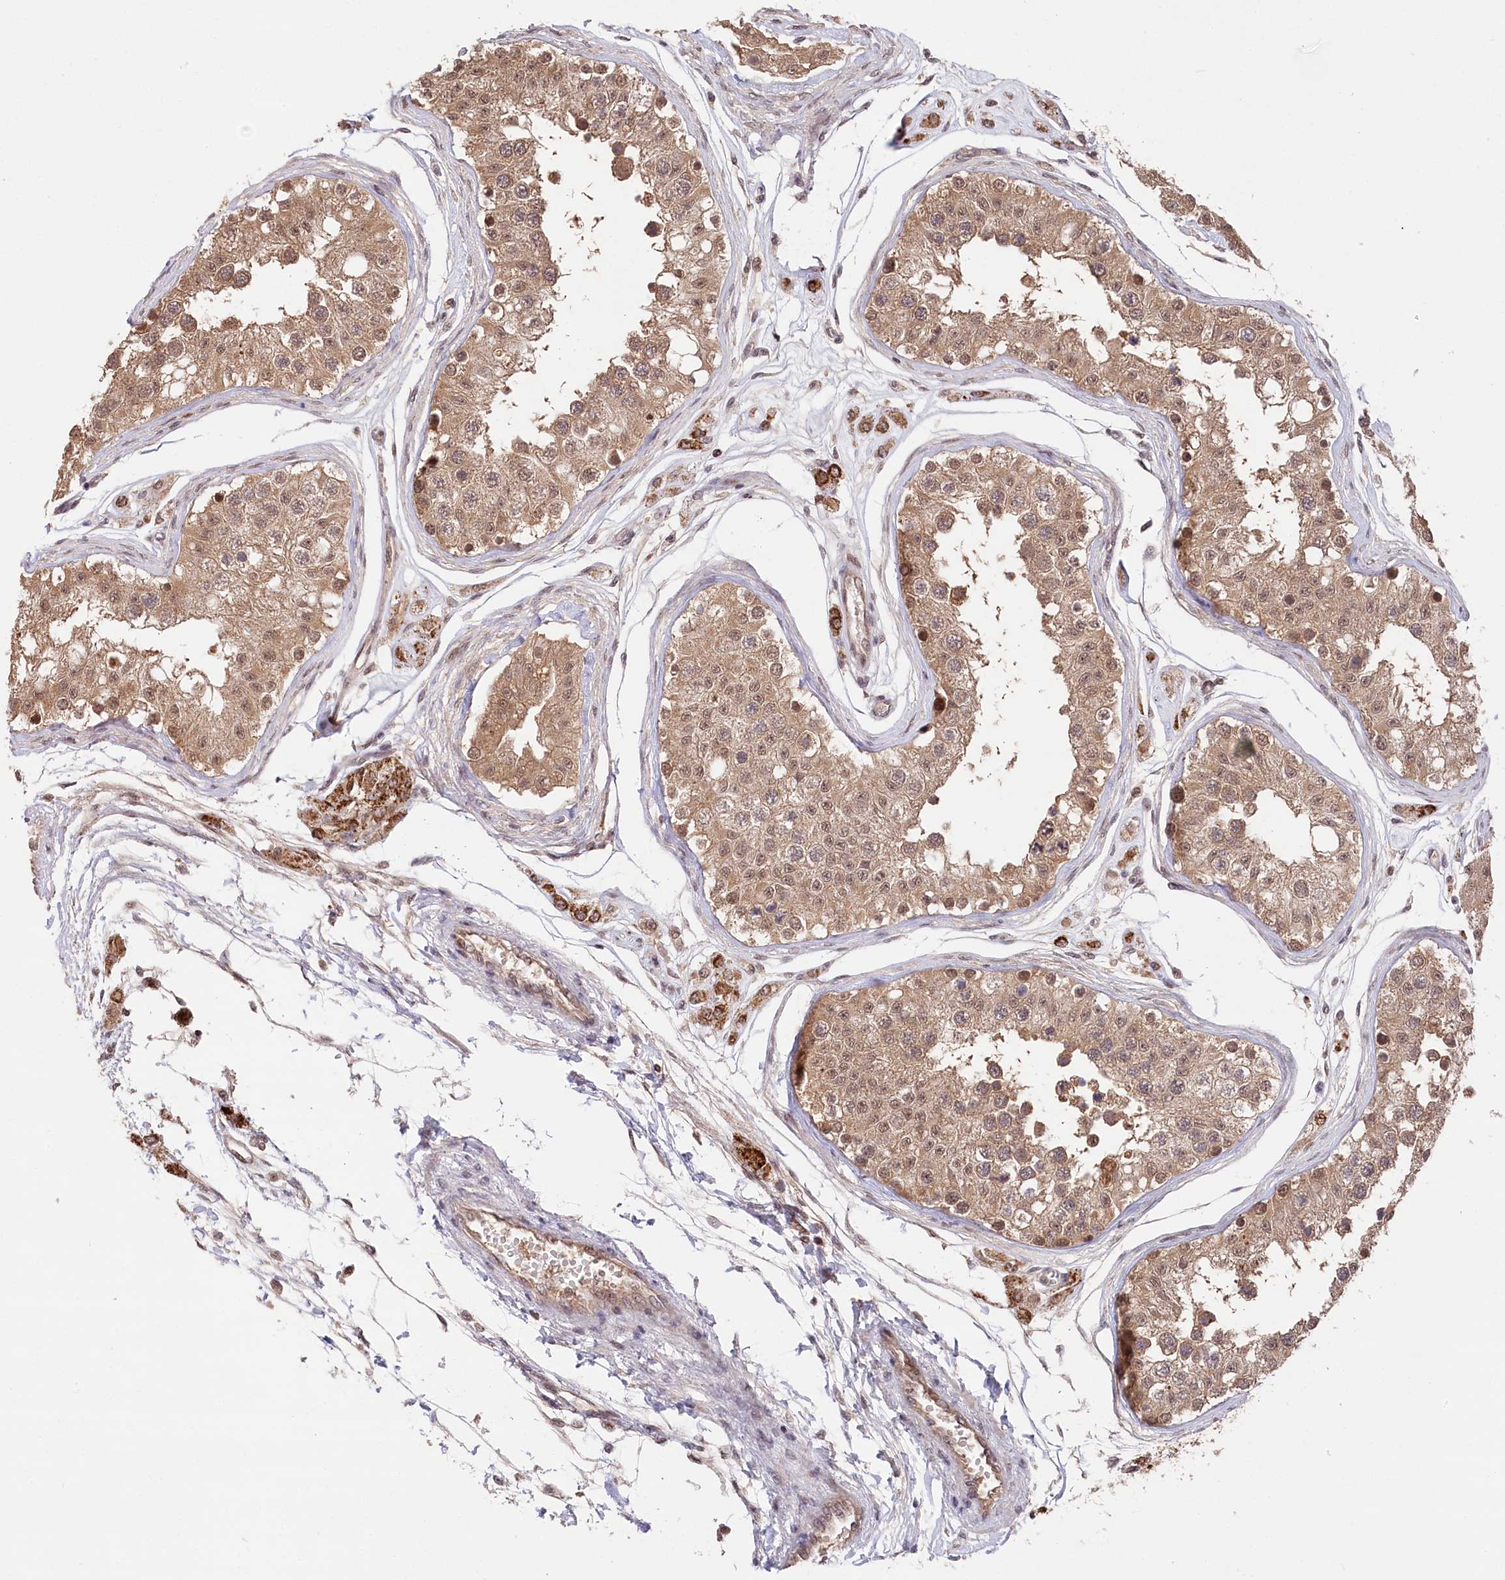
{"staining": {"intensity": "moderate", "quantity": ">75%", "location": "cytoplasmic/membranous,nuclear"}, "tissue": "testis", "cell_type": "Cells in seminiferous ducts", "image_type": "normal", "snomed": [{"axis": "morphology", "description": "Normal tissue, NOS"}, {"axis": "morphology", "description": "Adenocarcinoma, metastatic, NOS"}, {"axis": "topography", "description": "Testis"}], "caption": "Protein analysis of unremarkable testis reveals moderate cytoplasmic/membranous,nuclear expression in about >75% of cells in seminiferous ducts.", "gene": "CCSER2", "patient": {"sex": "male", "age": 26}}